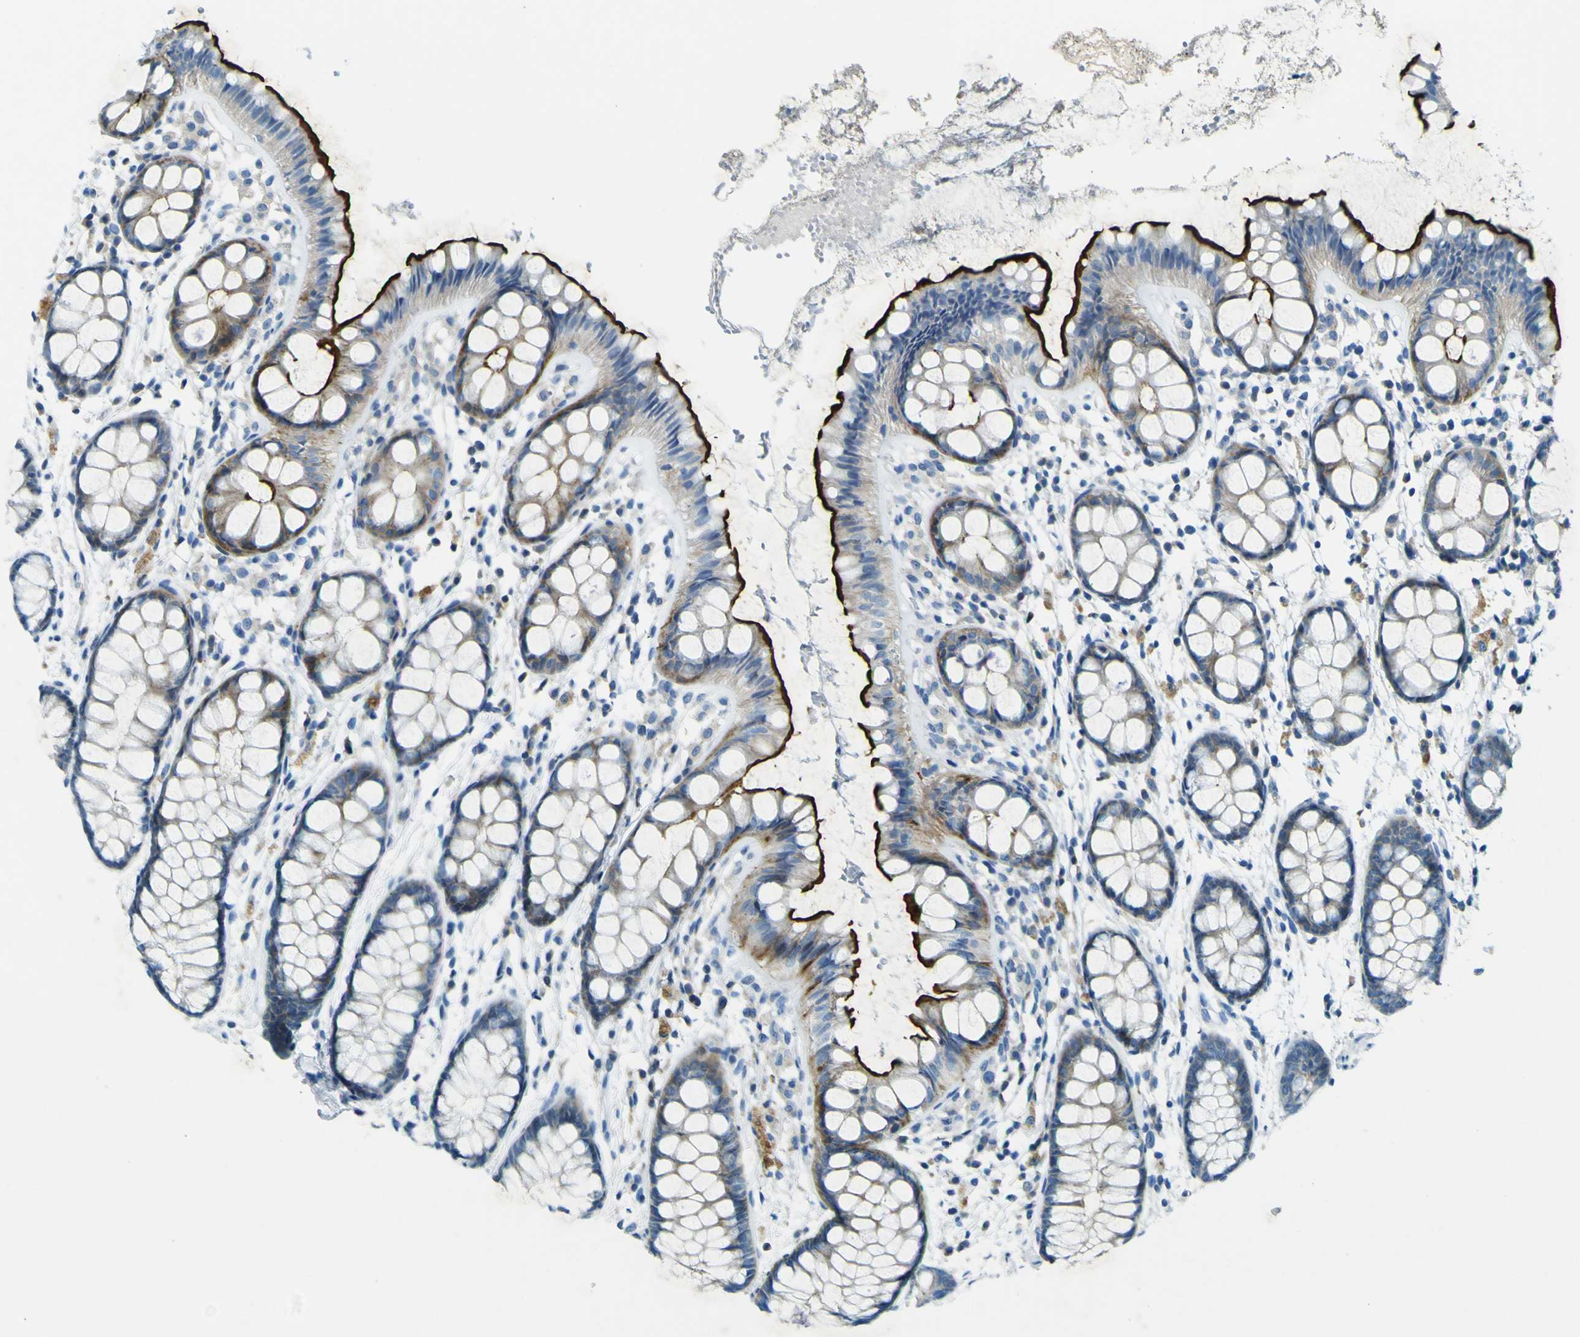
{"staining": {"intensity": "strong", "quantity": "25%-75%", "location": "cytoplasmic/membranous"}, "tissue": "rectum", "cell_type": "Glandular cells", "image_type": "normal", "snomed": [{"axis": "morphology", "description": "Normal tissue, NOS"}, {"axis": "topography", "description": "Rectum"}], "caption": "Glandular cells display high levels of strong cytoplasmic/membranous staining in approximately 25%-75% of cells in unremarkable human rectum. (DAB (3,3'-diaminobenzidine) = brown stain, brightfield microscopy at high magnification).", "gene": "SORCS1", "patient": {"sex": "female", "age": 66}}